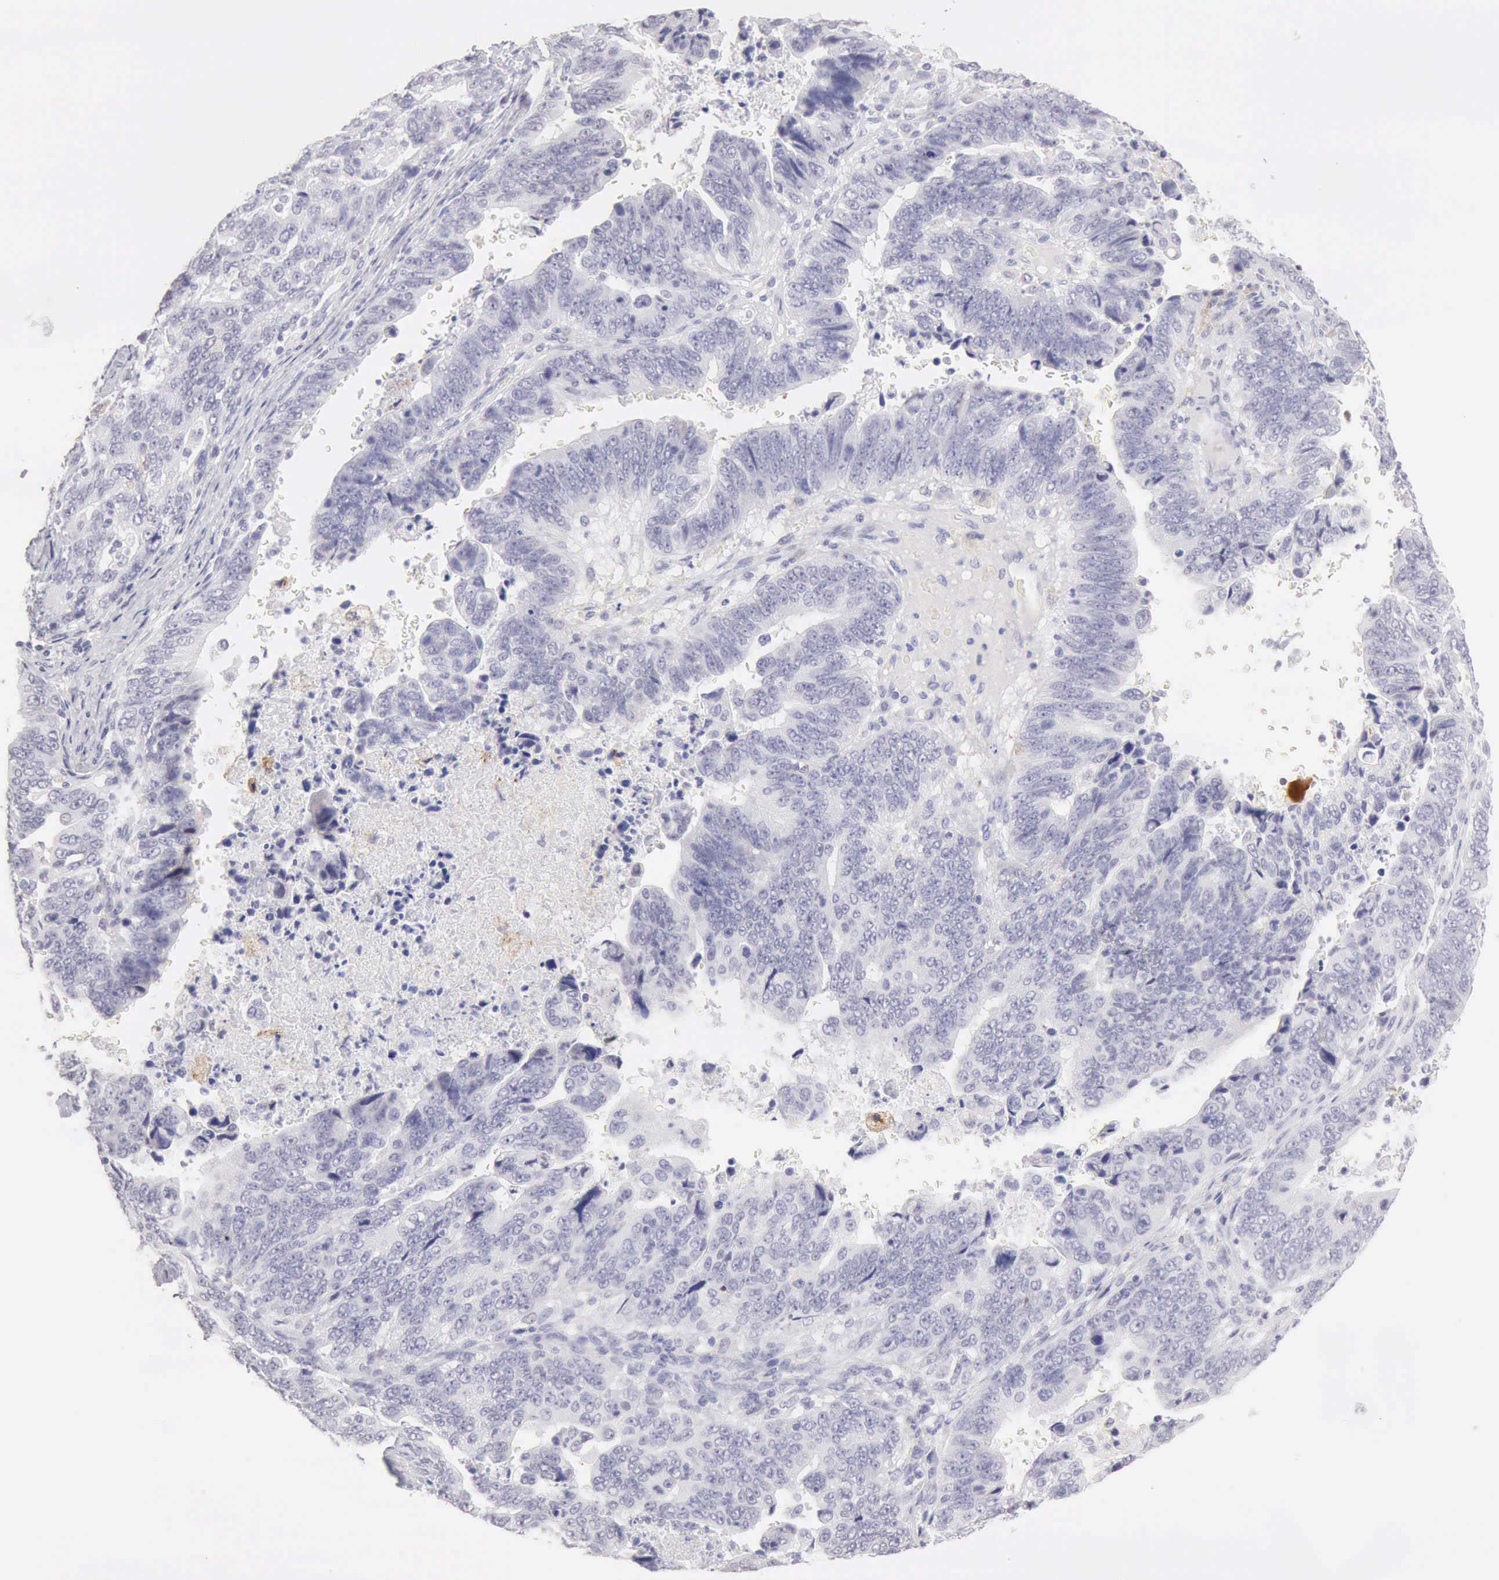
{"staining": {"intensity": "negative", "quantity": "none", "location": "none"}, "tissue": "stomach cancer", "cell_type": "Tumor cells", "image_type": "cancer", "snomed": [{"axis": "morphology", "description": "Adenocarcinoma, NOS"}, {"axis": "topography", "description": "Stomach, upper"}], "caption": "IHC micrograph of neoplastic tissue: stomach adenocarcinoma stained with DAB (3,3'-diaminobenzidine) displays no significant protein positivity in tumor cells.", "gene": "RNASE1", "patient": {"sex": "female", "age": 50}}